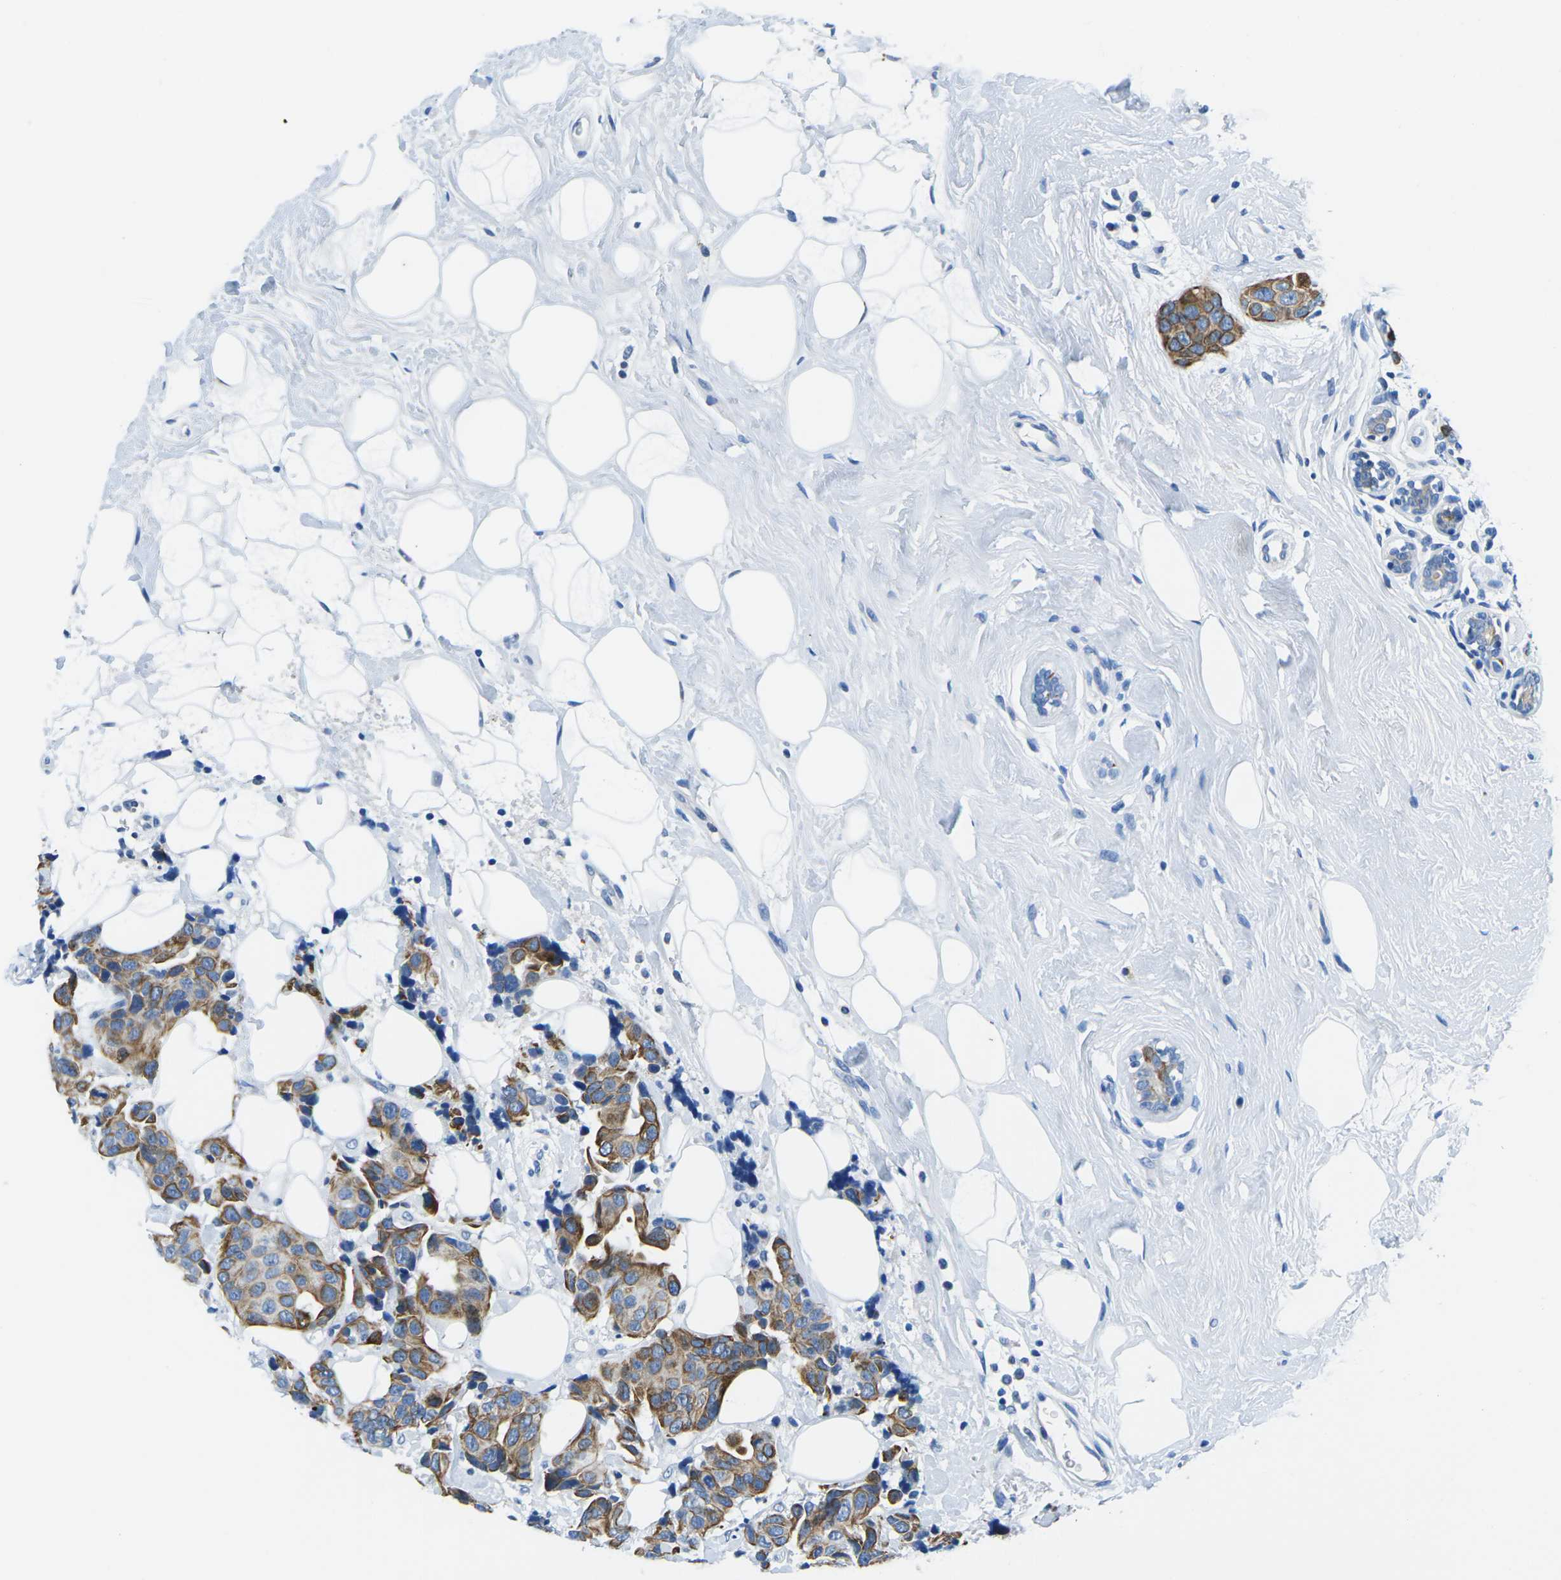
{"staining": {"intensity": "moderate", "quantity": ">75%", "location": "cytoplasmic/membranous"}, "tissue": "breast cancer", "cell_type": "Tumor cells", "image_type": "cancer", "snomed": [{"axis": "morphology", "description": "Normal tissue, NOS"}, {"axis": "morphology", "description": "Duct carcinoma"}, {"axis": "topography", "description": "Breast"}], "caption": "IHC photomicrograph of breast cancer (intraductal carcinoma) stained for a protein (brown), which reveals medium levels of moderate cytoplasmic/membranous staining in approximately >75% of tumor cells.", "gene": "TM6SF1", "patient": {"sex": "female", "age": 39}}